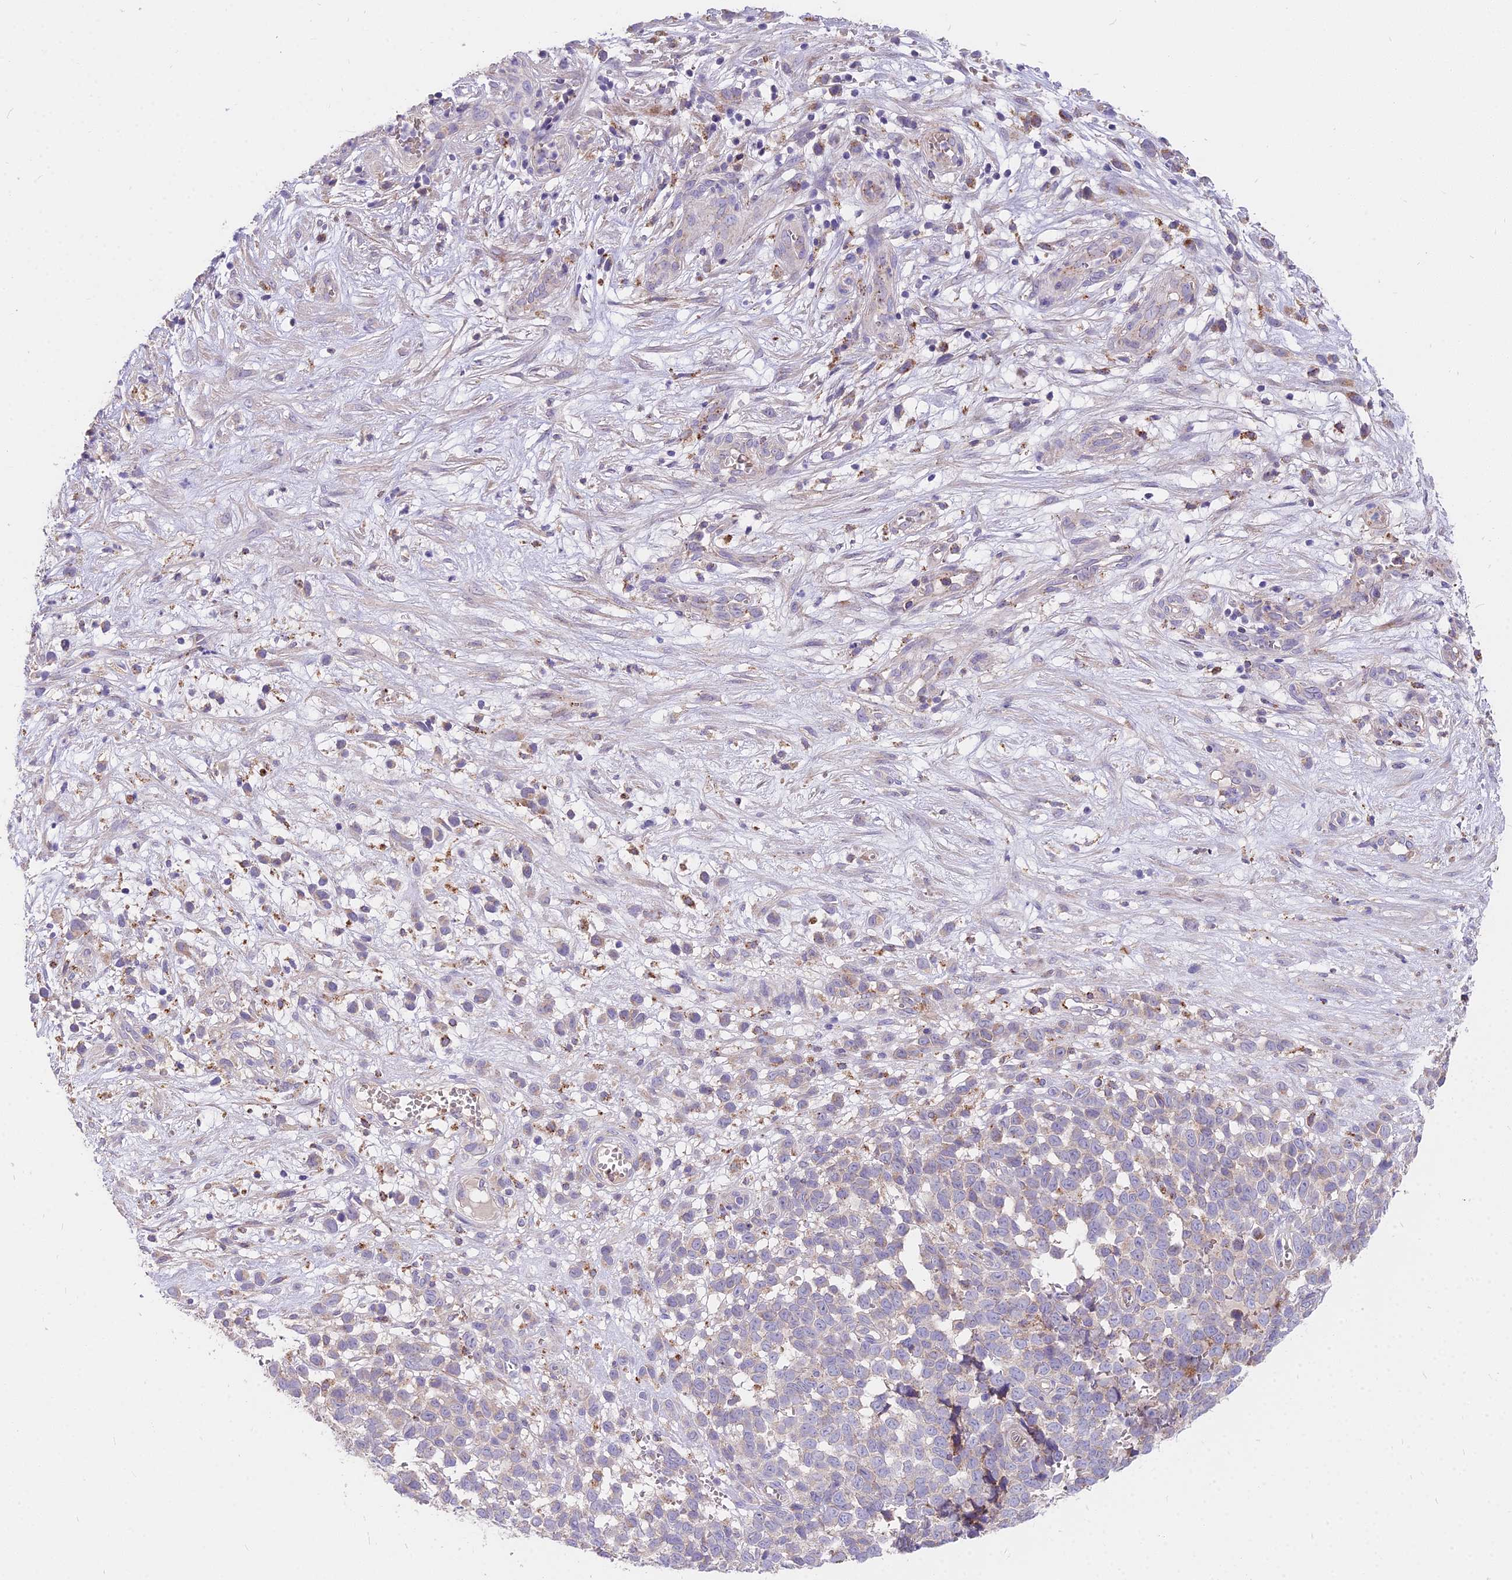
{"staining": {"intensity": "weak", "quantity": "<25%", "location": "cytoplasmic/membranous"}, "tissue": "melanoma", "cell_type": "Tumor cells", "image_type": "cancer", "snomed": [{"axis": "morphology", "description": "Malignant melanoma, NOS"}, {"axis": "topography", "description": "Nose, NOS"}], "caption": "Immunohistochemistry (IHC) histopathology image of malignant melanoma stained for a protein (brown), which demonstrates no positivity in tumor cells.", "gene": "FRMPD1", "patient": {"sex": "female", "age": 48}}